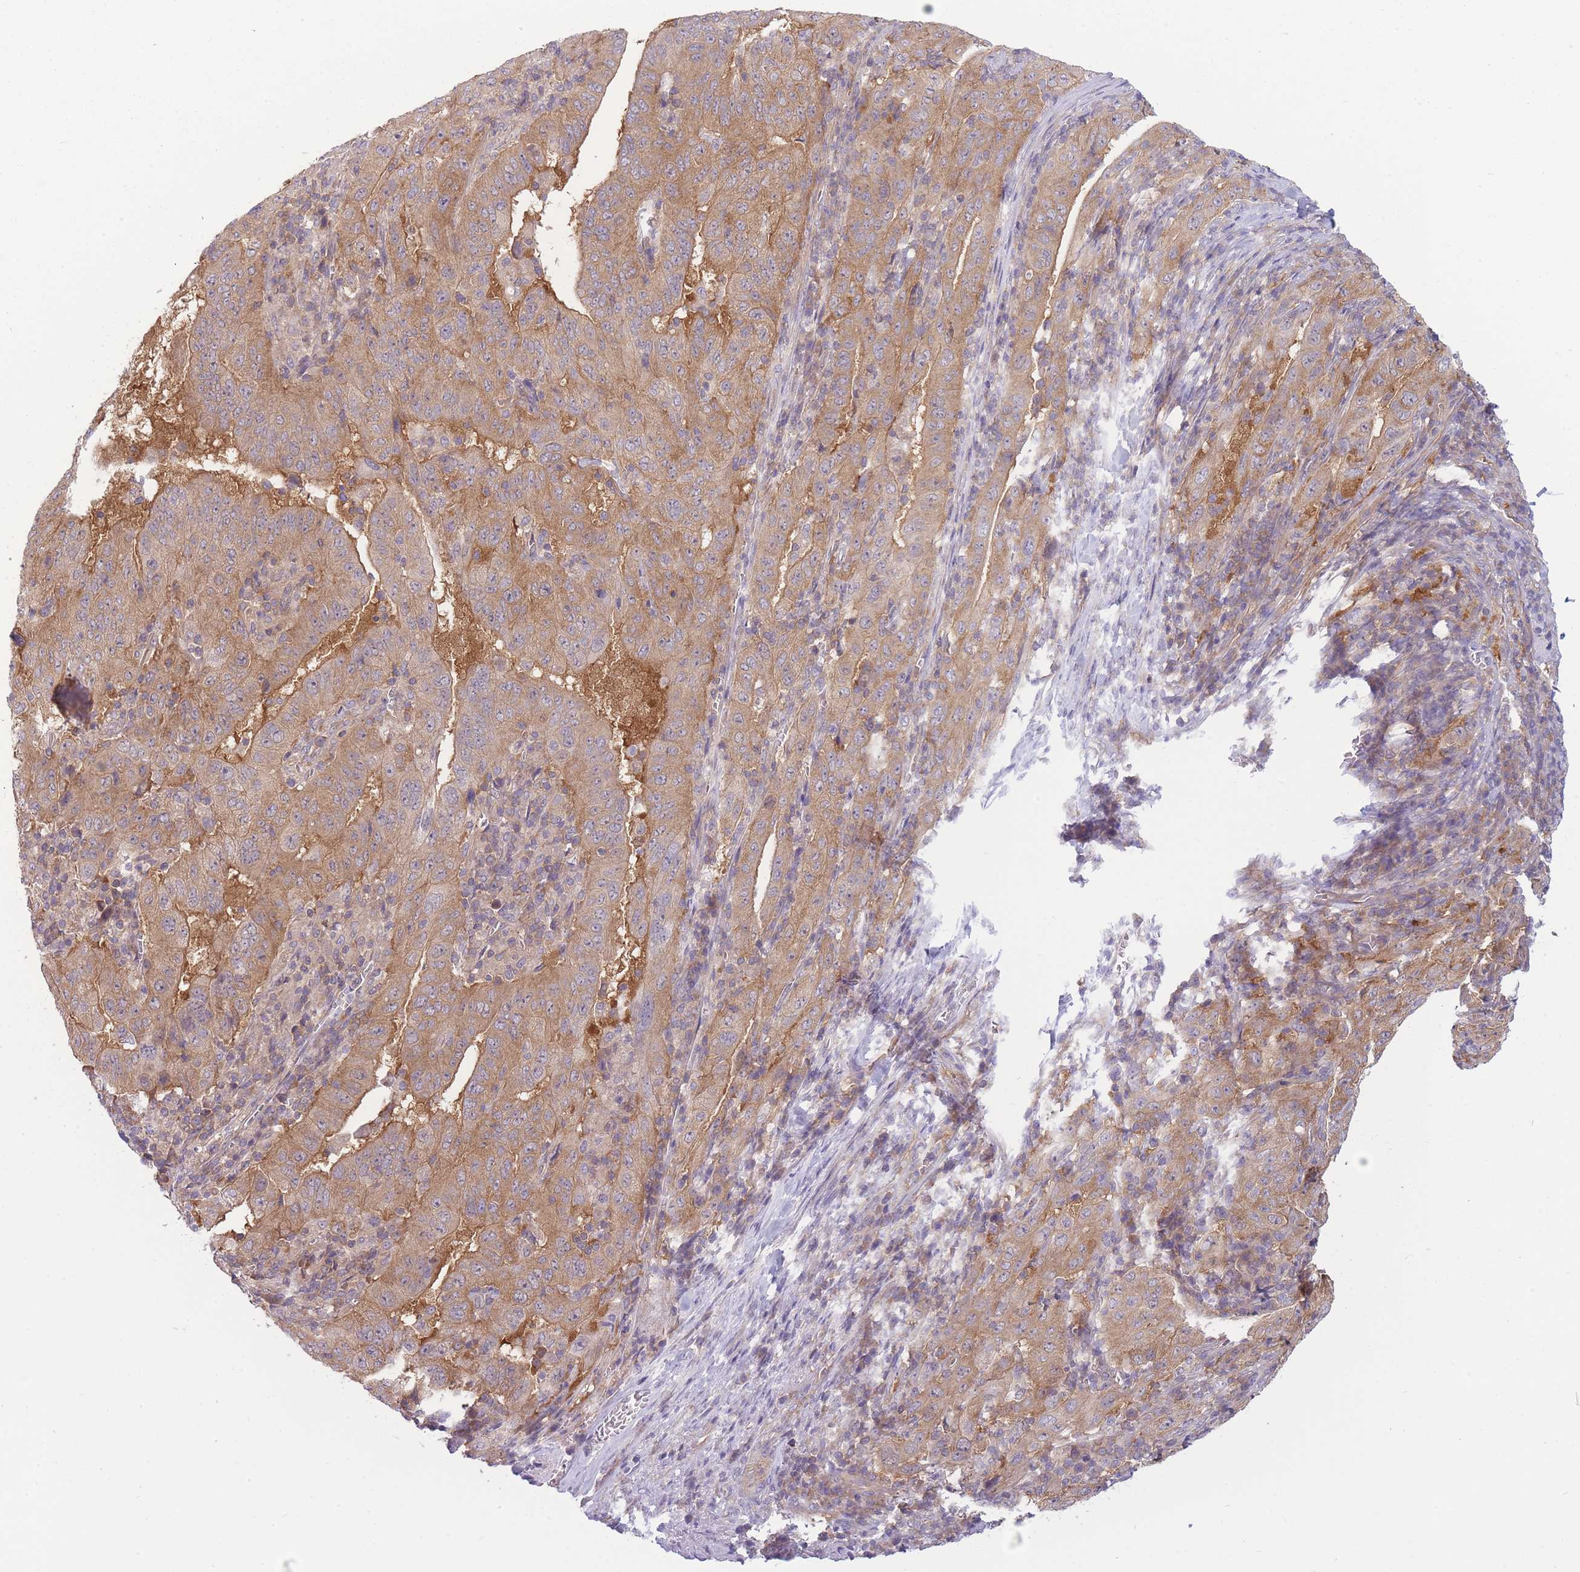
{"staining": {"intensity": "moderate", "quantity": ">75%", "location": "cytoplasmic/membranous"}, "tissue": "pancreatic cancer", "cell_type": "Tumor cells", "image_type": "cancer", "snomed": [{"axis": "morphology", "description": "Adenocarcinoma, NOS"}, {"axis": "topography", "description": "Pancreas"}], "caption": "This micrograph shows immunohistochemistry staining of human adenocarcinoma (pancreatic), with medium moderate cytoplasmic/membranous expression in about >75% of tumor cells.", "gene": "PFDN6", "patient": {"sex": "male", "age": 63}}